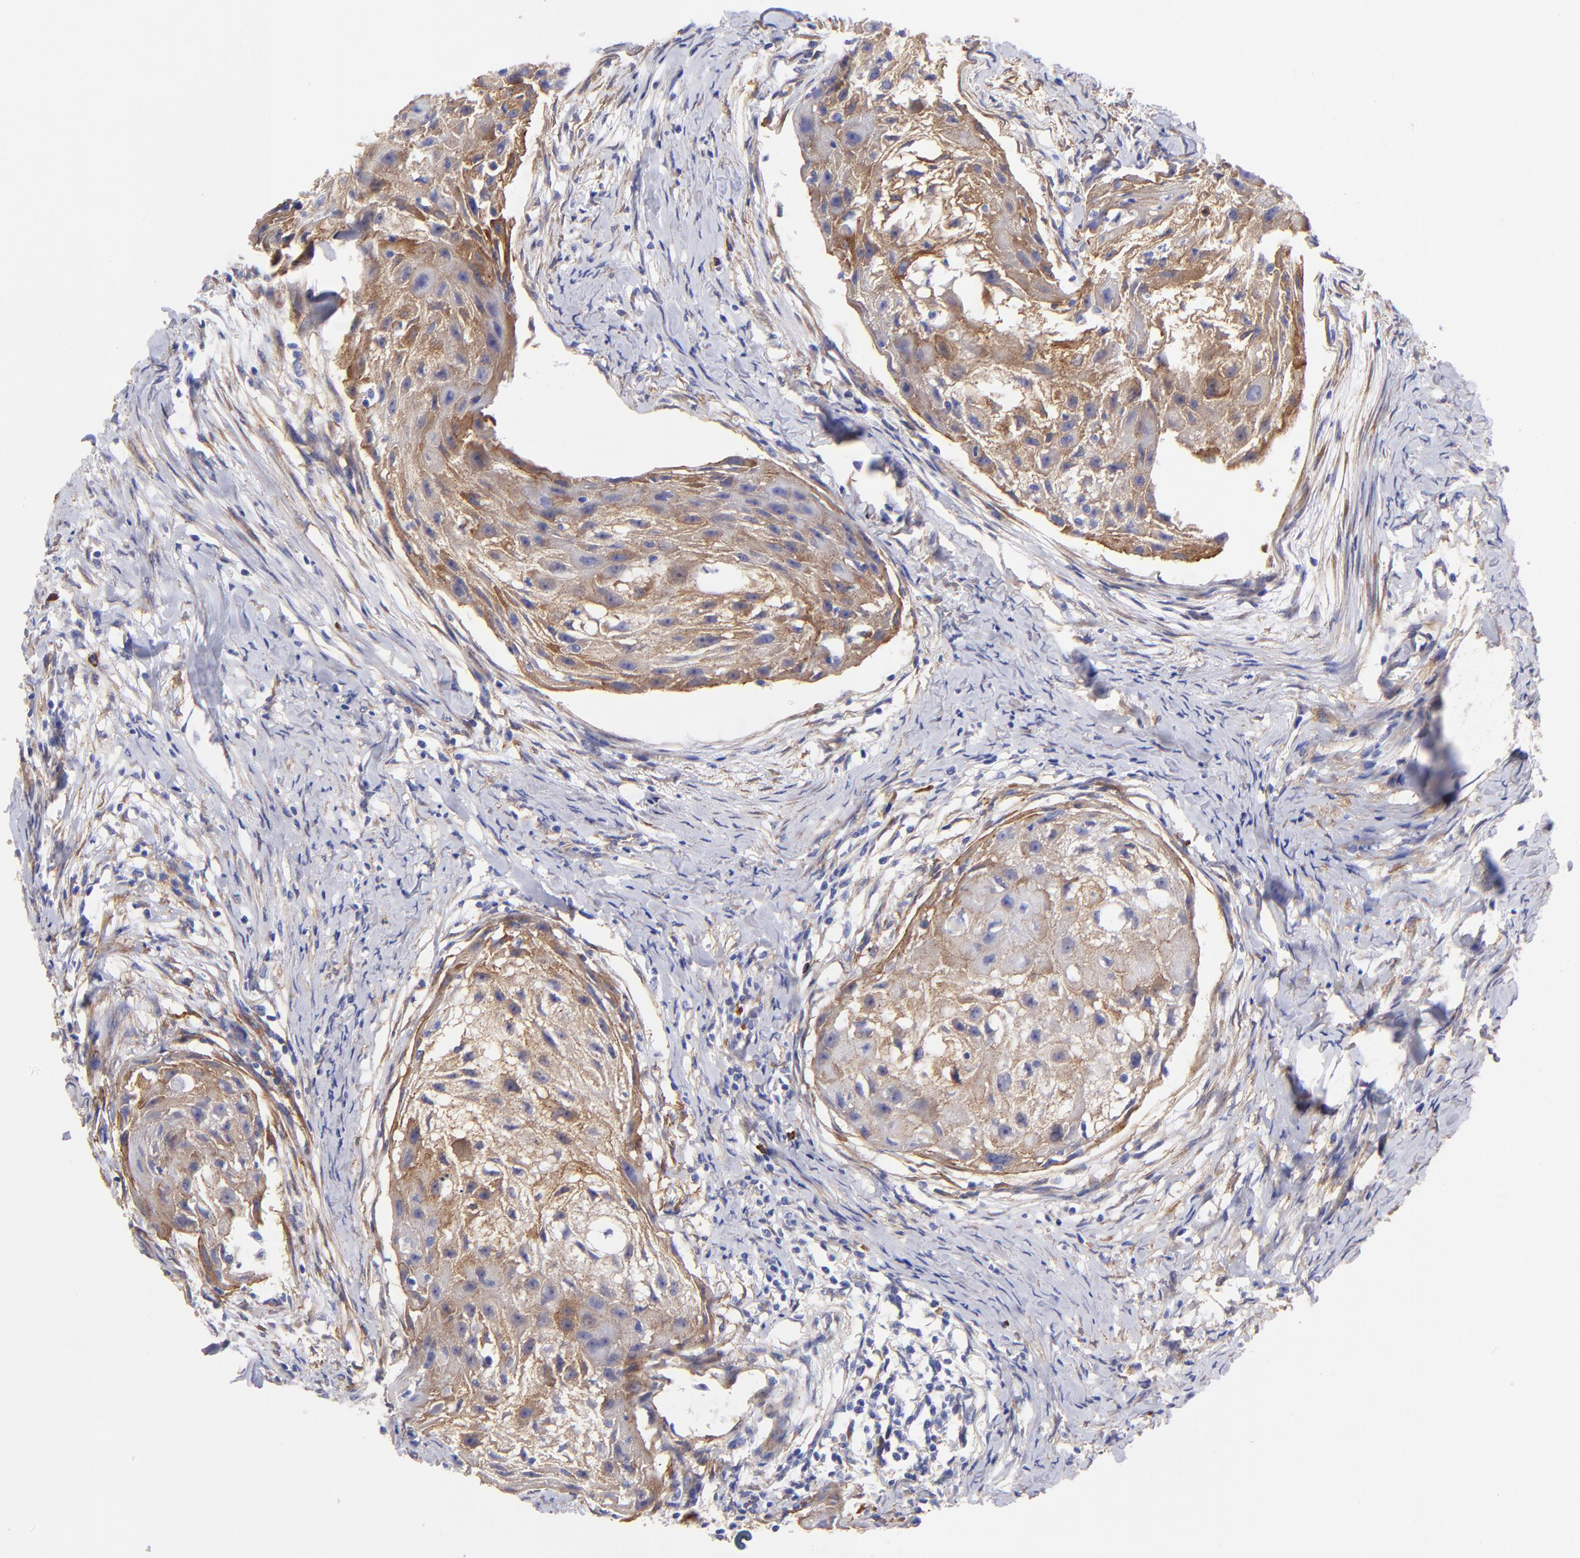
{"staining": {"intensity": "moderate", "quantity": "25%-75%", "location": "cytoplasmic/membranous"}, "tissue": "head and neck cancer", "cell_type": "Tumor cells", "image_type": "cancer", "snomed": [{"axis": "morphology", "description": "Squamous cell carcinoma, NOS"}, {"axis": "topography", "description": "Head-Neck"}], "caption": "Squamous cell carcinoma (head and neck) stained with immunohistochemistry (IHC) exhibits moderate cytoplasmic/membranous expression in about 25%-75% of tumor cells.", "gene": "PPFIBP1", "patient": {"sex": "male", "age": 64}}